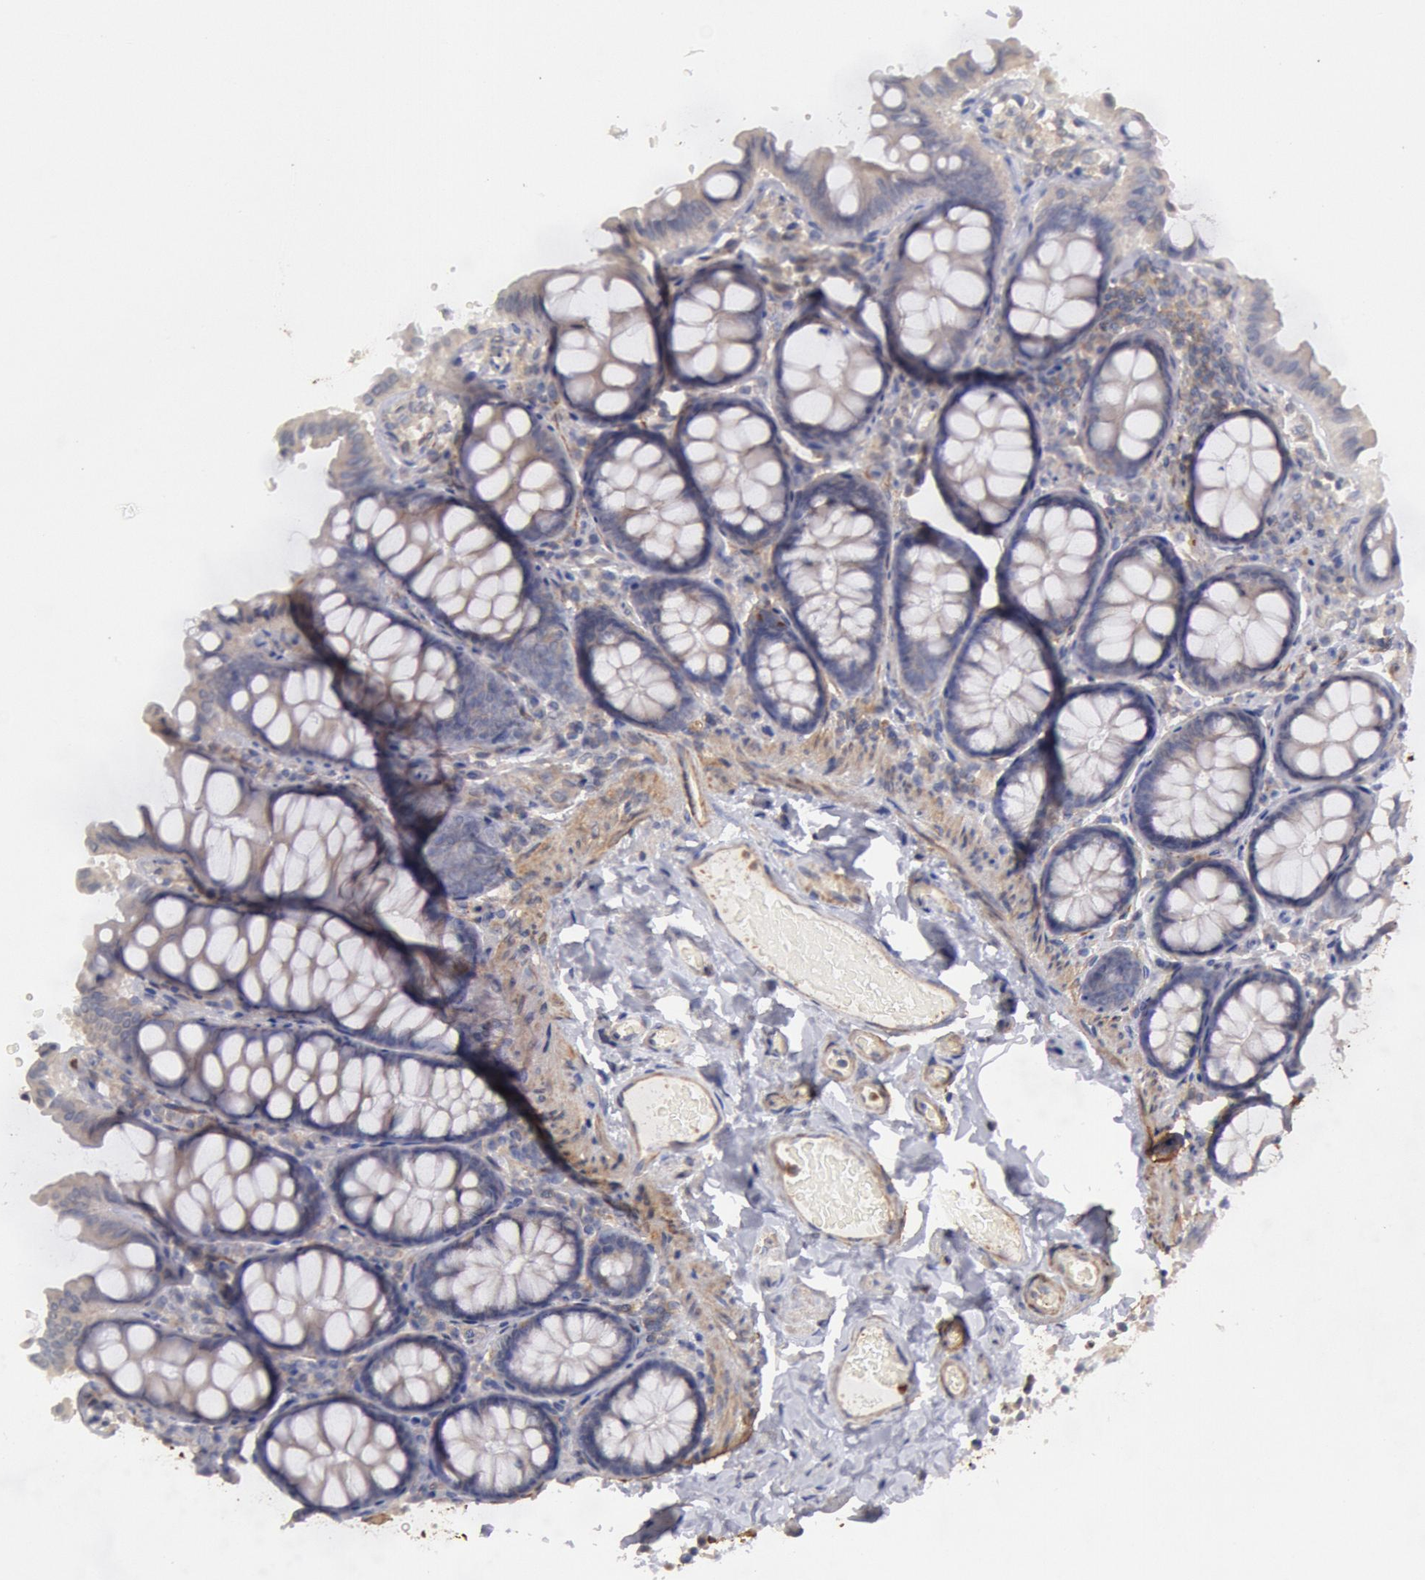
{"staining": {"intensity": "negative", "quantity": "none", "location": "none"}, "tissue": "colon", "cell_type": "Endothelial cells", "image_type": "normal", "snomed": [{"axis": "morphology", "description": "Normal tissue, NOS"}, {"axis": "topography", "description": "Colon"}], "caption": "Protein analysis of normal colon demonstrates no significant staining in endothelial cells.", "gene": "TMED8", "patient": {"sex": "female", "age": 61}}